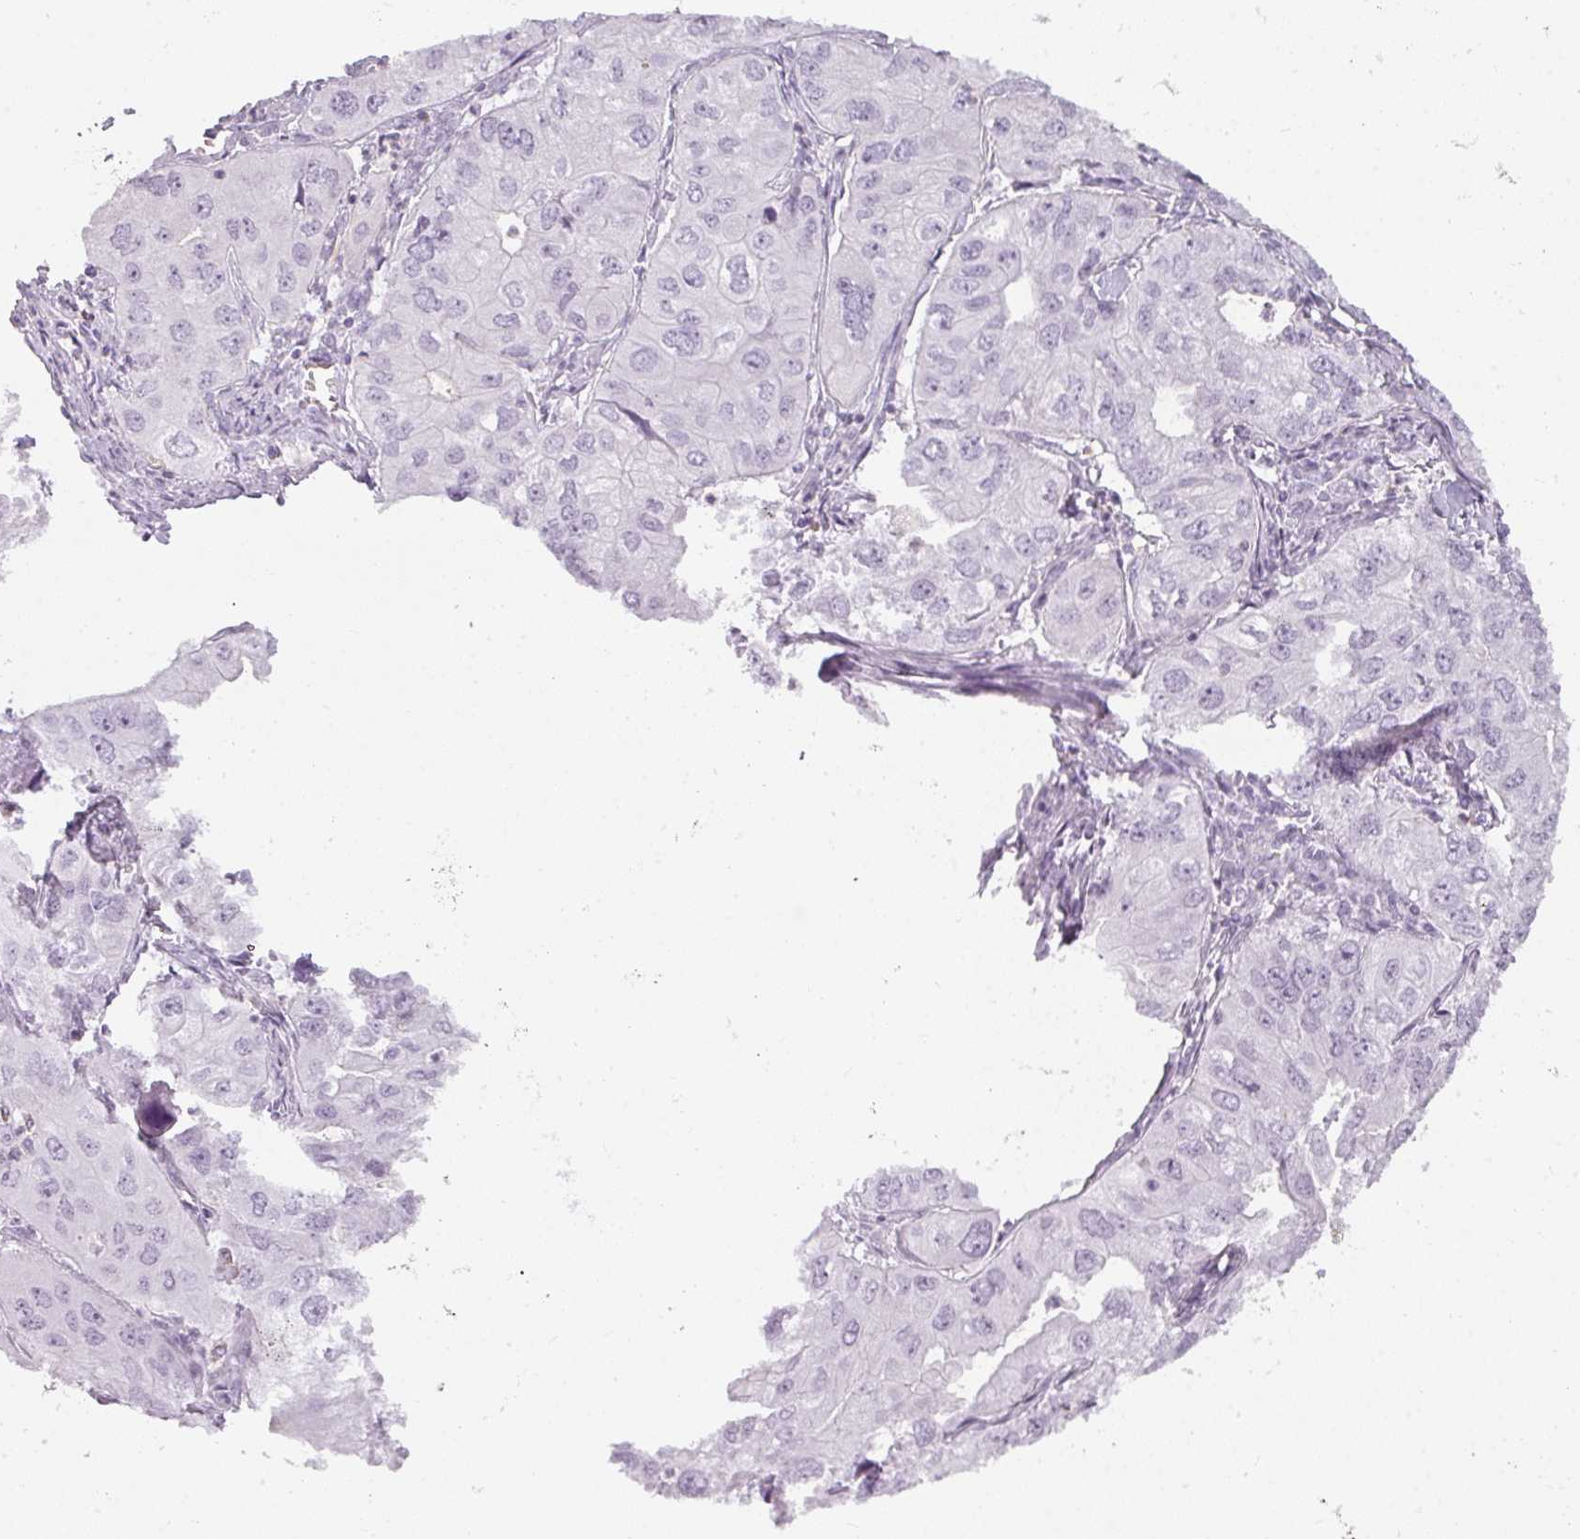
{"staining": {"intensity": "negative", "quantity": "none", "location": "none"}, "tissue": "lung cancer", "cell_type": "Tumor cells", "image_type": "cancer", "snomed": [{"axis": "morphology", "description": "Adenocarcinoma, NOS"}, {"axis": "topography", "description": "Lung"}], "caption": "A histopathology image of lung adenocarcinoma stained for a protein demonstrates no brown staining in tumor cells.", "gene": "TMEM42", "patient": {"sex": "male", "age": 48}}